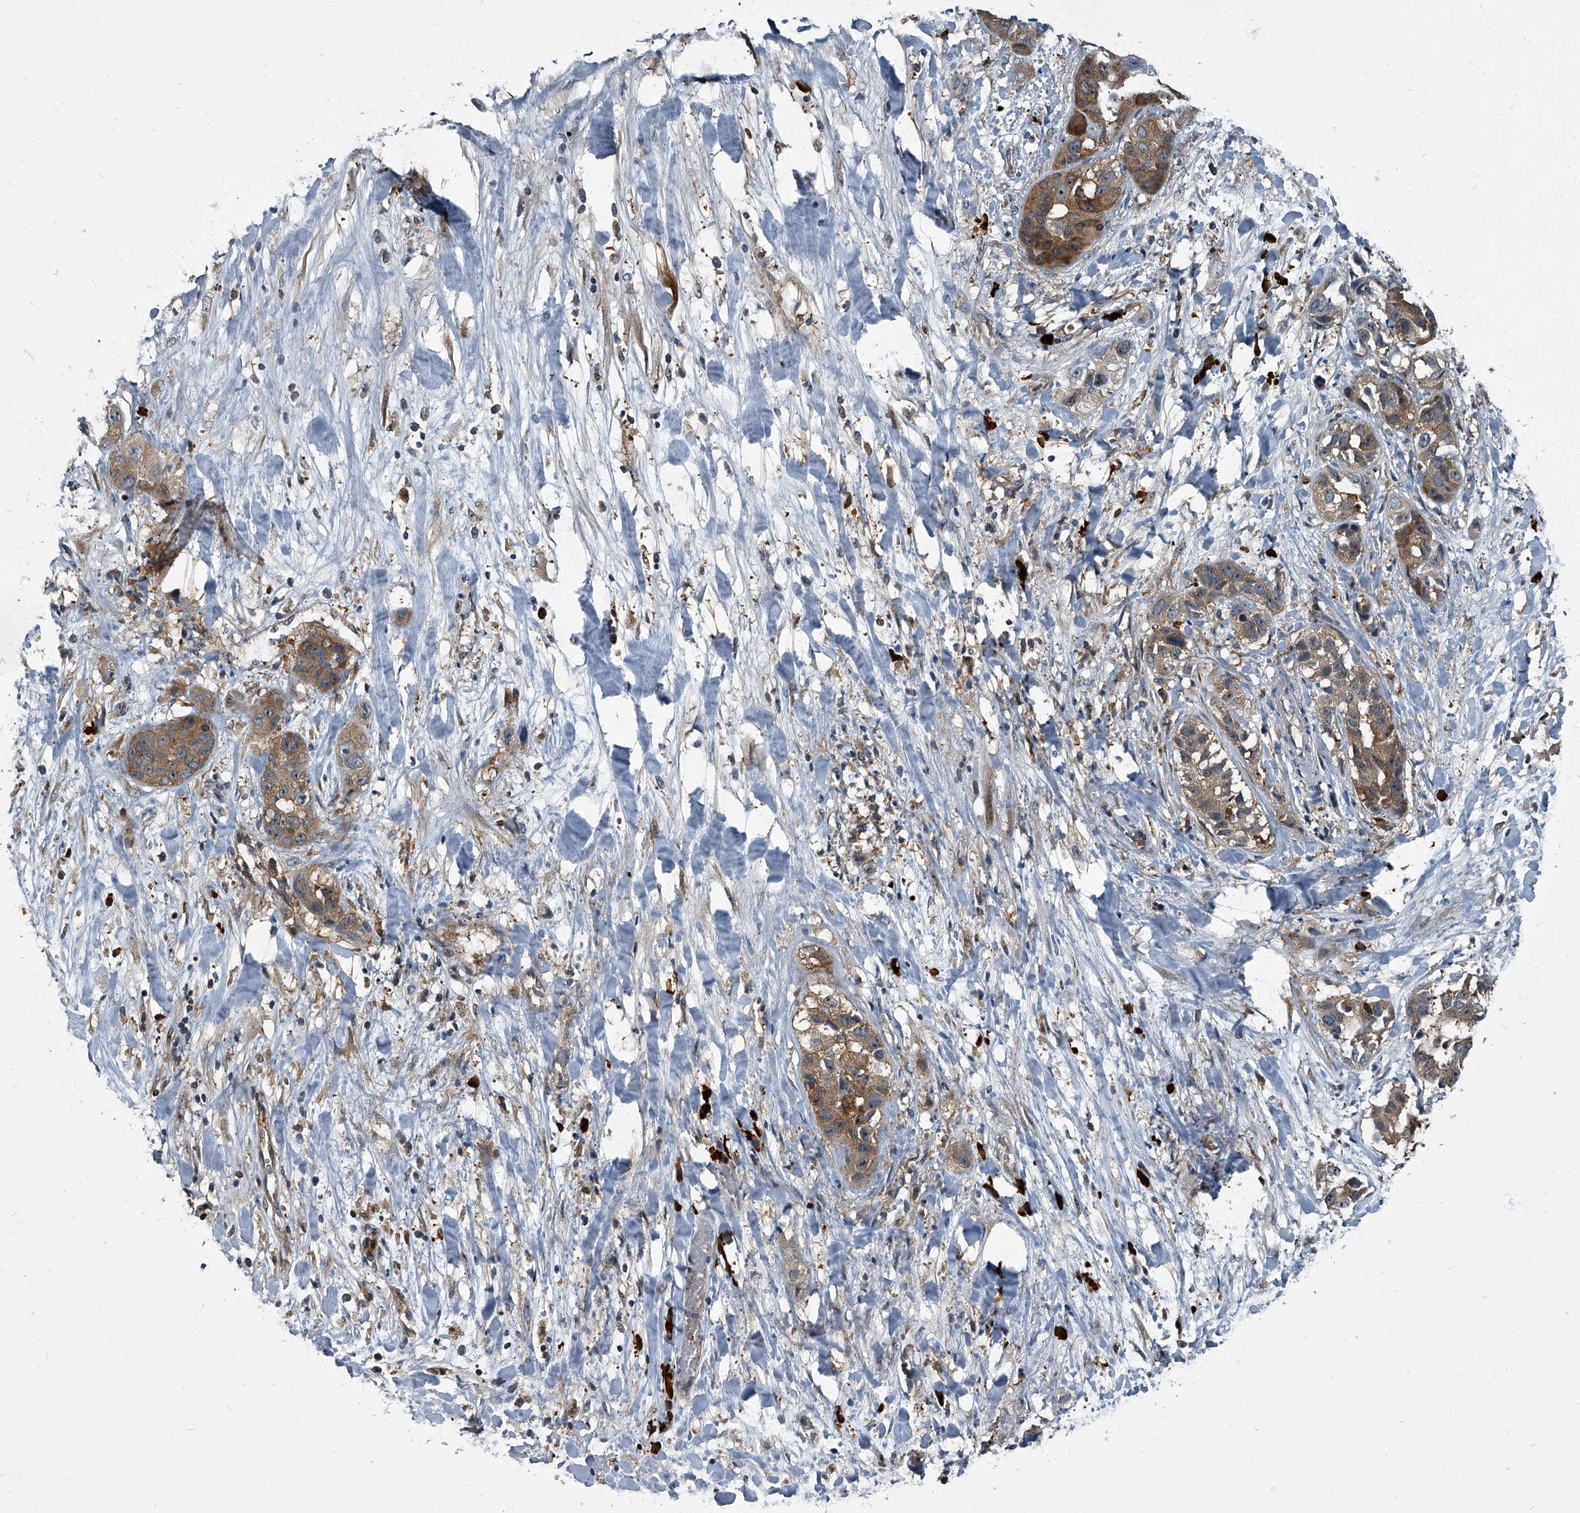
{"staining": {"intensity": "moderate", "quantity": ">75%", "location": "cytoplasmic/membranous,nuclear"}, "tissue": "liver cancer", "cell_type": "Tumor cells", "image_type": "cancer", "snomed": [{"axis": "morphology", "description": "Cholangiocarcinoma"}, {"axis": "topography", "description": "Liver"}], "caption": "This photomicrograph demonstrates IHC staining of human liver cancer, with medium moderate cytoplasmic/membranous and nuclear staining in about >75% of tumor cells.", "gene": "CDV3", "patient": {"sex": "female", "age": 52}}